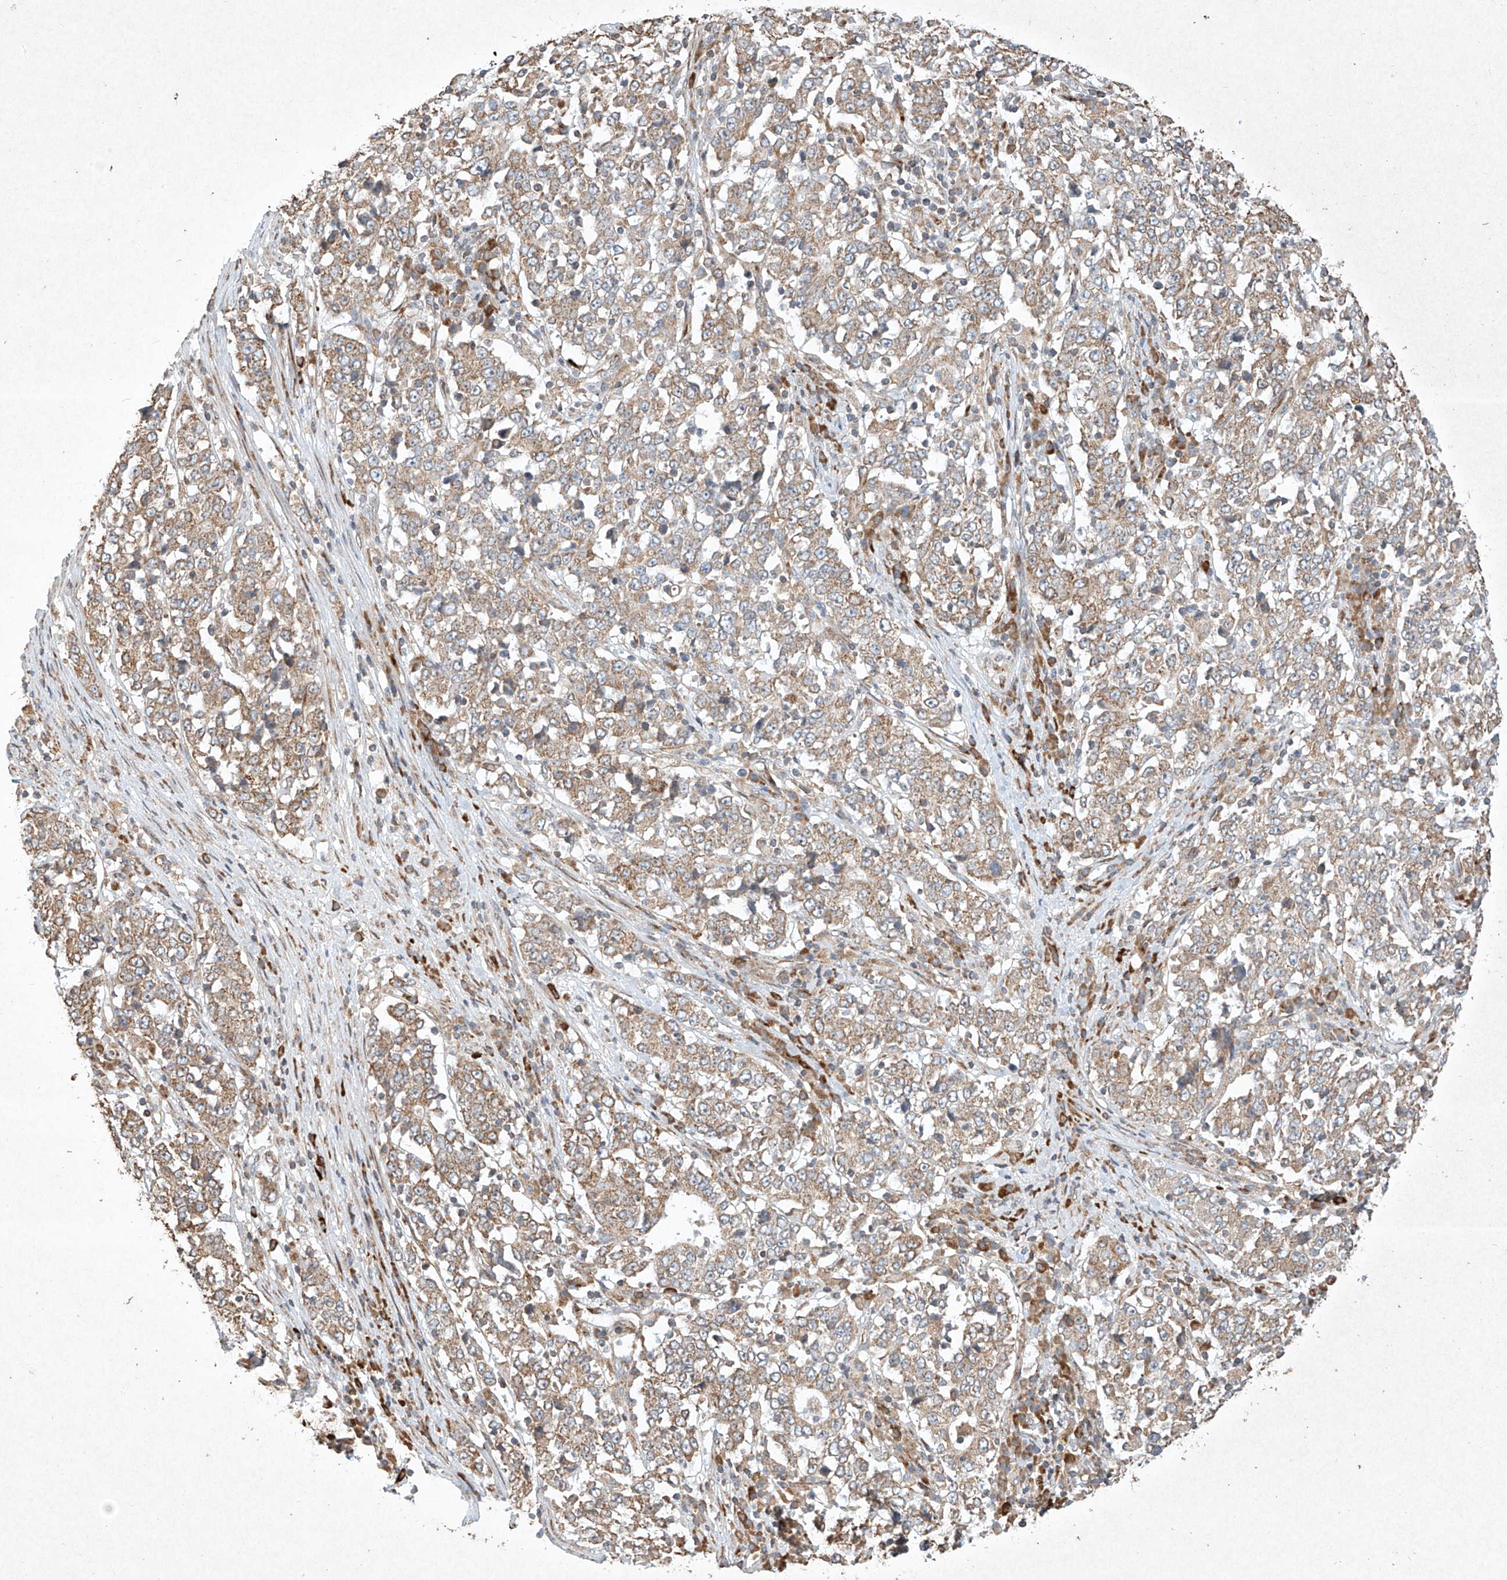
{"staining": {"intensity": "weak", "quantity": ">75%", "location": "cytoplasmic/membranous"}, "tissue": "stomach cancer", "cell_type": "Tumor cells", "image_type": "cancer", "snomed": [{"axis": "morphology", "description": "Adenocarcinoma, NOS"}, {"axis": "topography", "description": "Stomach"}], "caption": "Immunohistochemistry (IHC) micrograph of stomach adenocarcinoma stained for a protein (brown), which reveals low levels of weak cytoplasmic/membranous expression in about >75% of tumor cells.", "gene": "SEMA3B", "patient": {"sex": "male", "age": 59}}